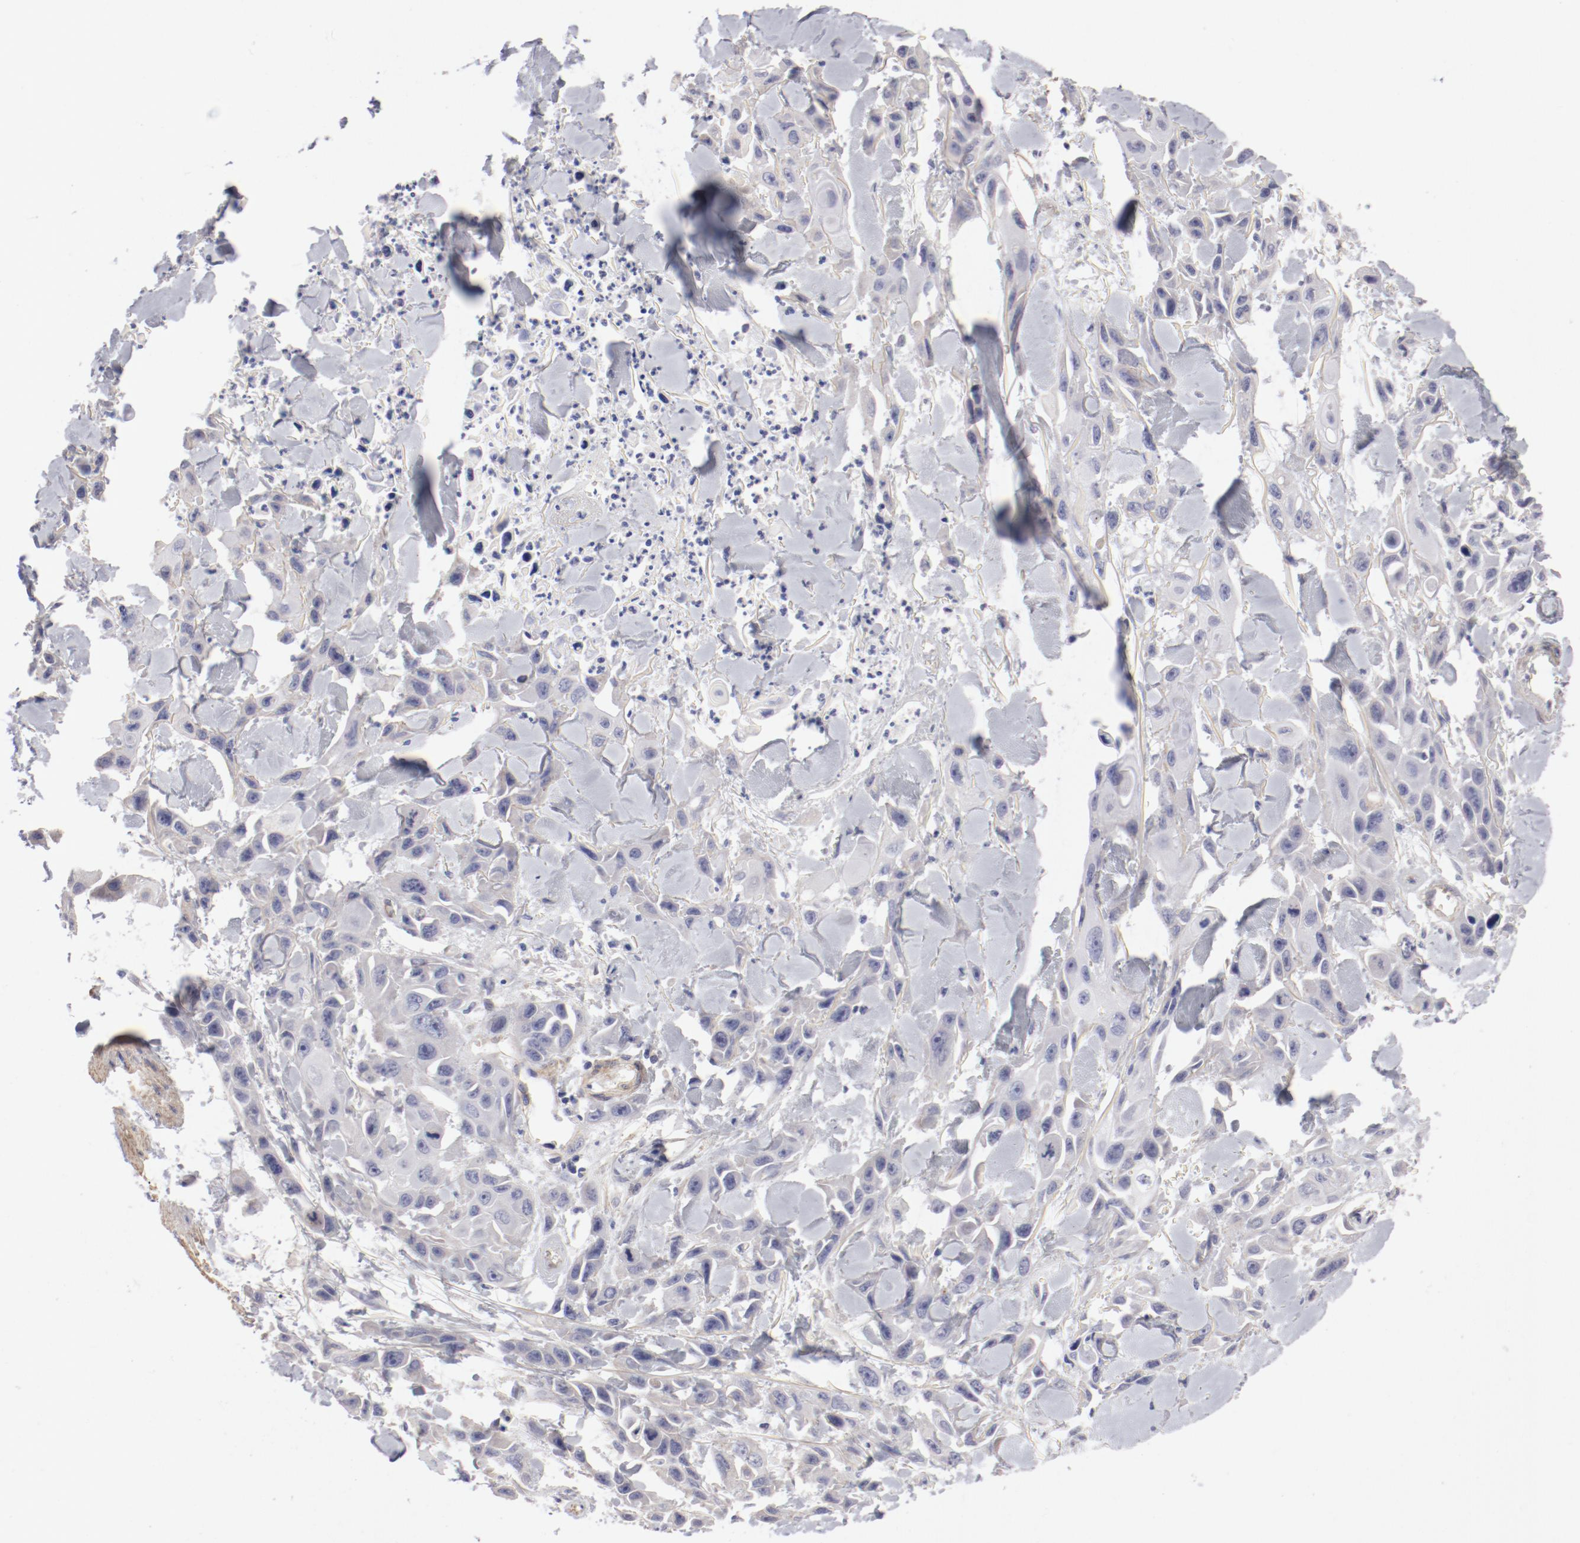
{"staining": {"intensity": "weak", "quantity": "25%-75%", "location": "cytoplasmic/membranous"}, "tissue": "skin cancer", "cell_type": "Tumor cells", "image_type": "cancer", "snomed": [{"axis": "morphology", "description": "Squamous cell carcinoma, NOS"}, {"axis": "topography", "description": "Skin"}, {"axis": "topography", "description": "Anal"}], "caption": "A high-resolution histopathology image shows immunohistochemistry staining of skin cancer (squamous cell carcinoma), which shows weak cytoplasmic/membranous expression in approximately 25%-75% of tumor cells.", "gene": "LAX1", "patient": {"sex": "female", "age": 55}}